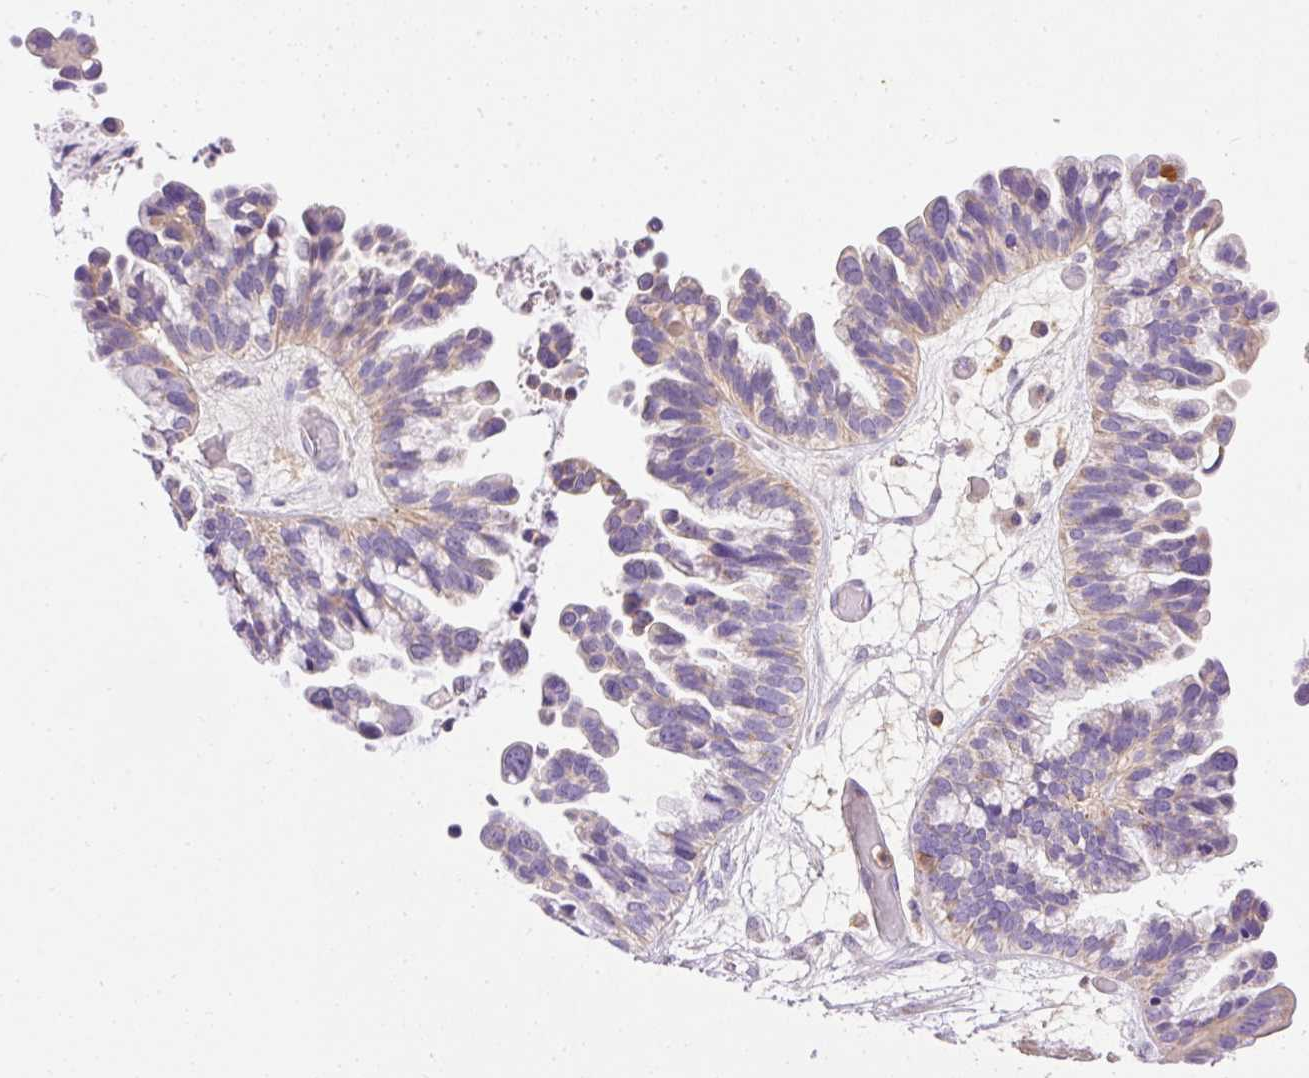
{"staining": {"intensity": "weak", "quantity": "<25%", "location": "cytoplasmic/membranous"}, "tissue": "ovarian cancer", "cell_type": "Tumor cells", "image_type": "cancer", "snomed": [{"axis": "morphology", "description": "Cystadenocarcinoma, serous, NOS"}, {"axis": "topography", "description": "Ovary"}], "caption": "The micrograph shows no staining of tumor cells in ovarian serous cystadenocarcinoma. (Immunohistochemistry, brightfield microscopy, high magnification).", "gene": "IMMT", "patient": {"sex": "female", "age": 56}}